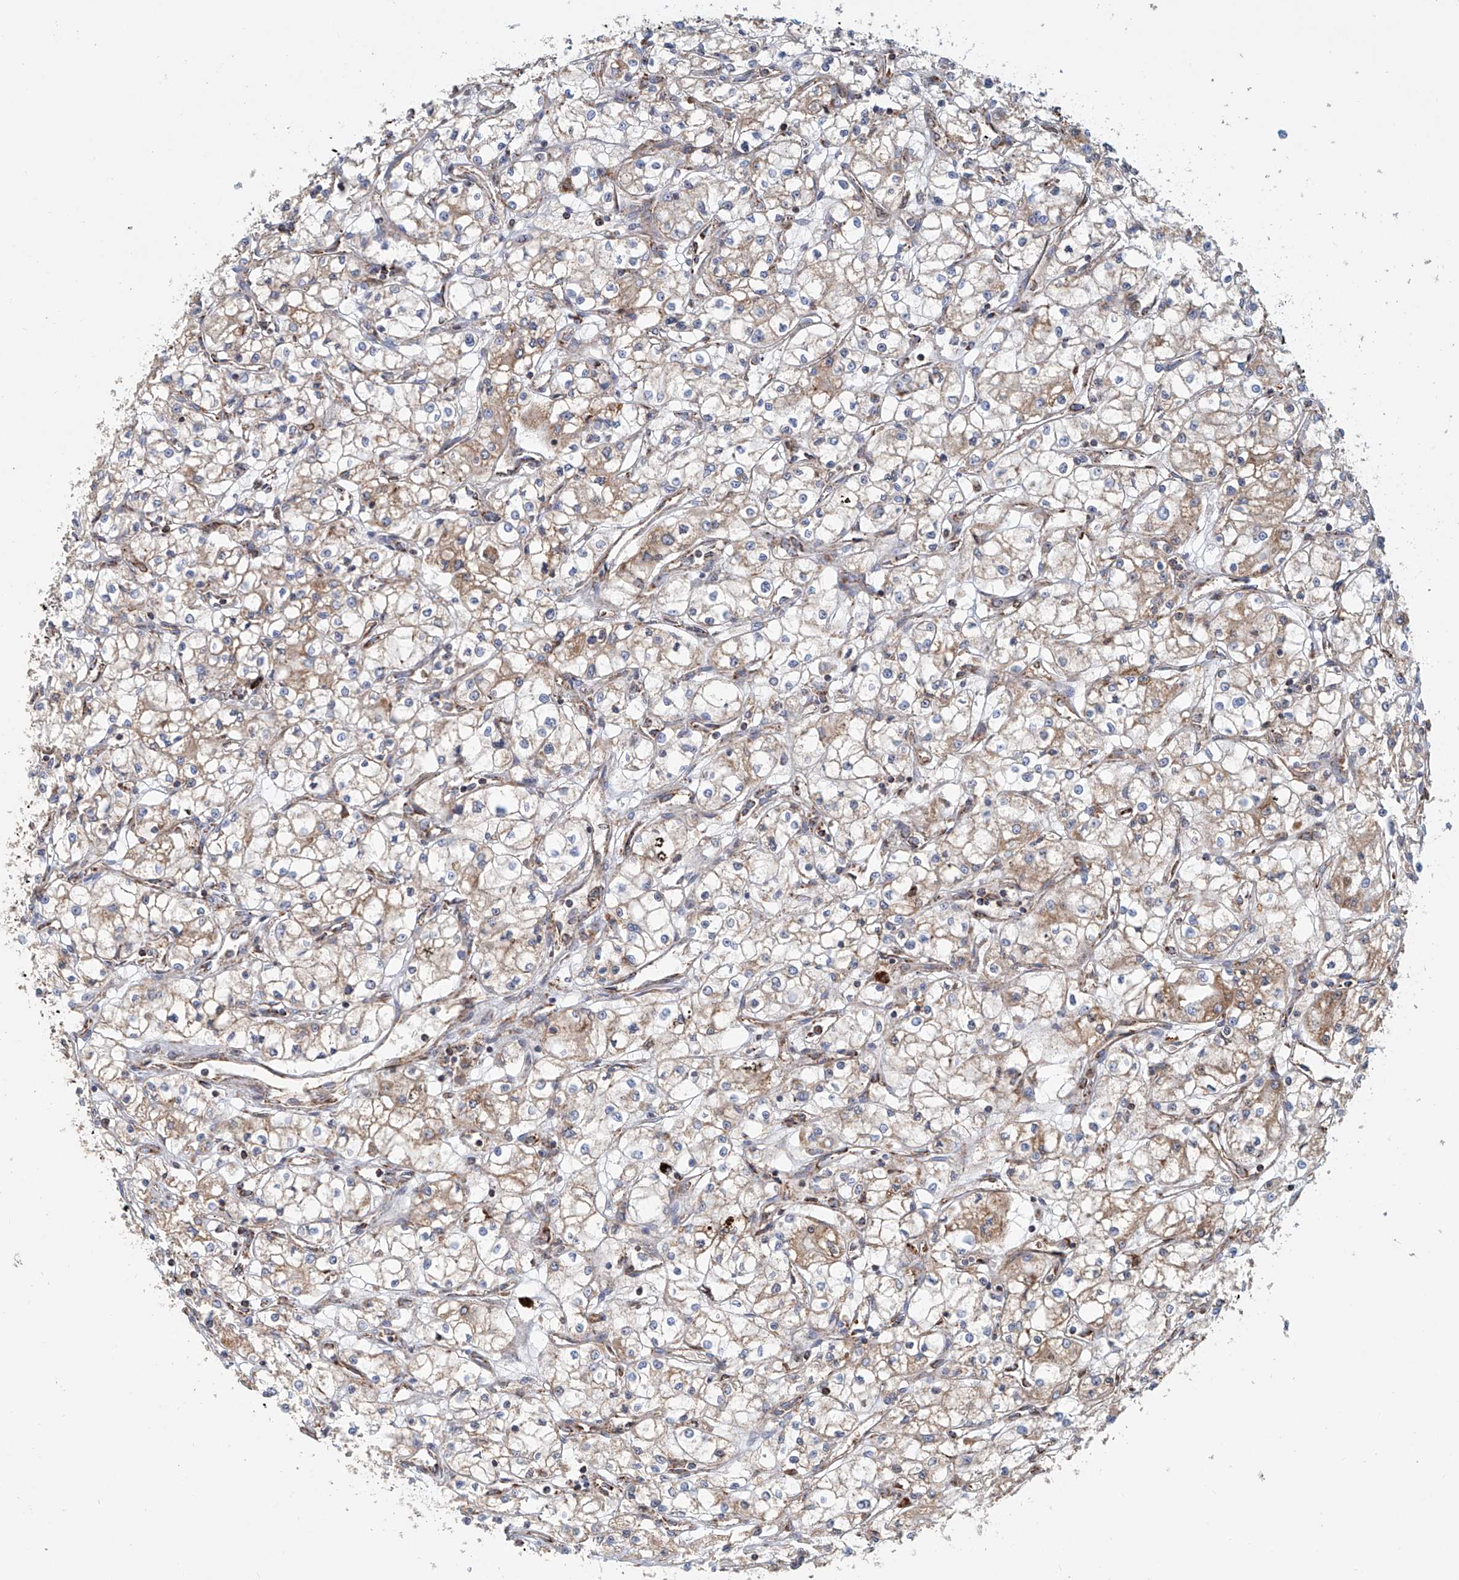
{"staining": {"intensity": "weak", "quantity": "<25%", "location": "cytoplasmic/membranous"}, "tissue": "renal cancer", "cell_type": "Tumor cells", "image_type": "cancer", "snomed": [{"axis": "morphology", "description": "Adenocarcinoma, NOS"}, {"axis": "topography", "description": "Kidney"}], "caption": "High magnification brightfield microscopy of renal adenocarcinoma stained with DAB (brown) and counterstained with hematoxylin (blue): tumor cells show no significant staining.", "gene": "MCL1", "patient": {"sex": "male", "age": 59}}